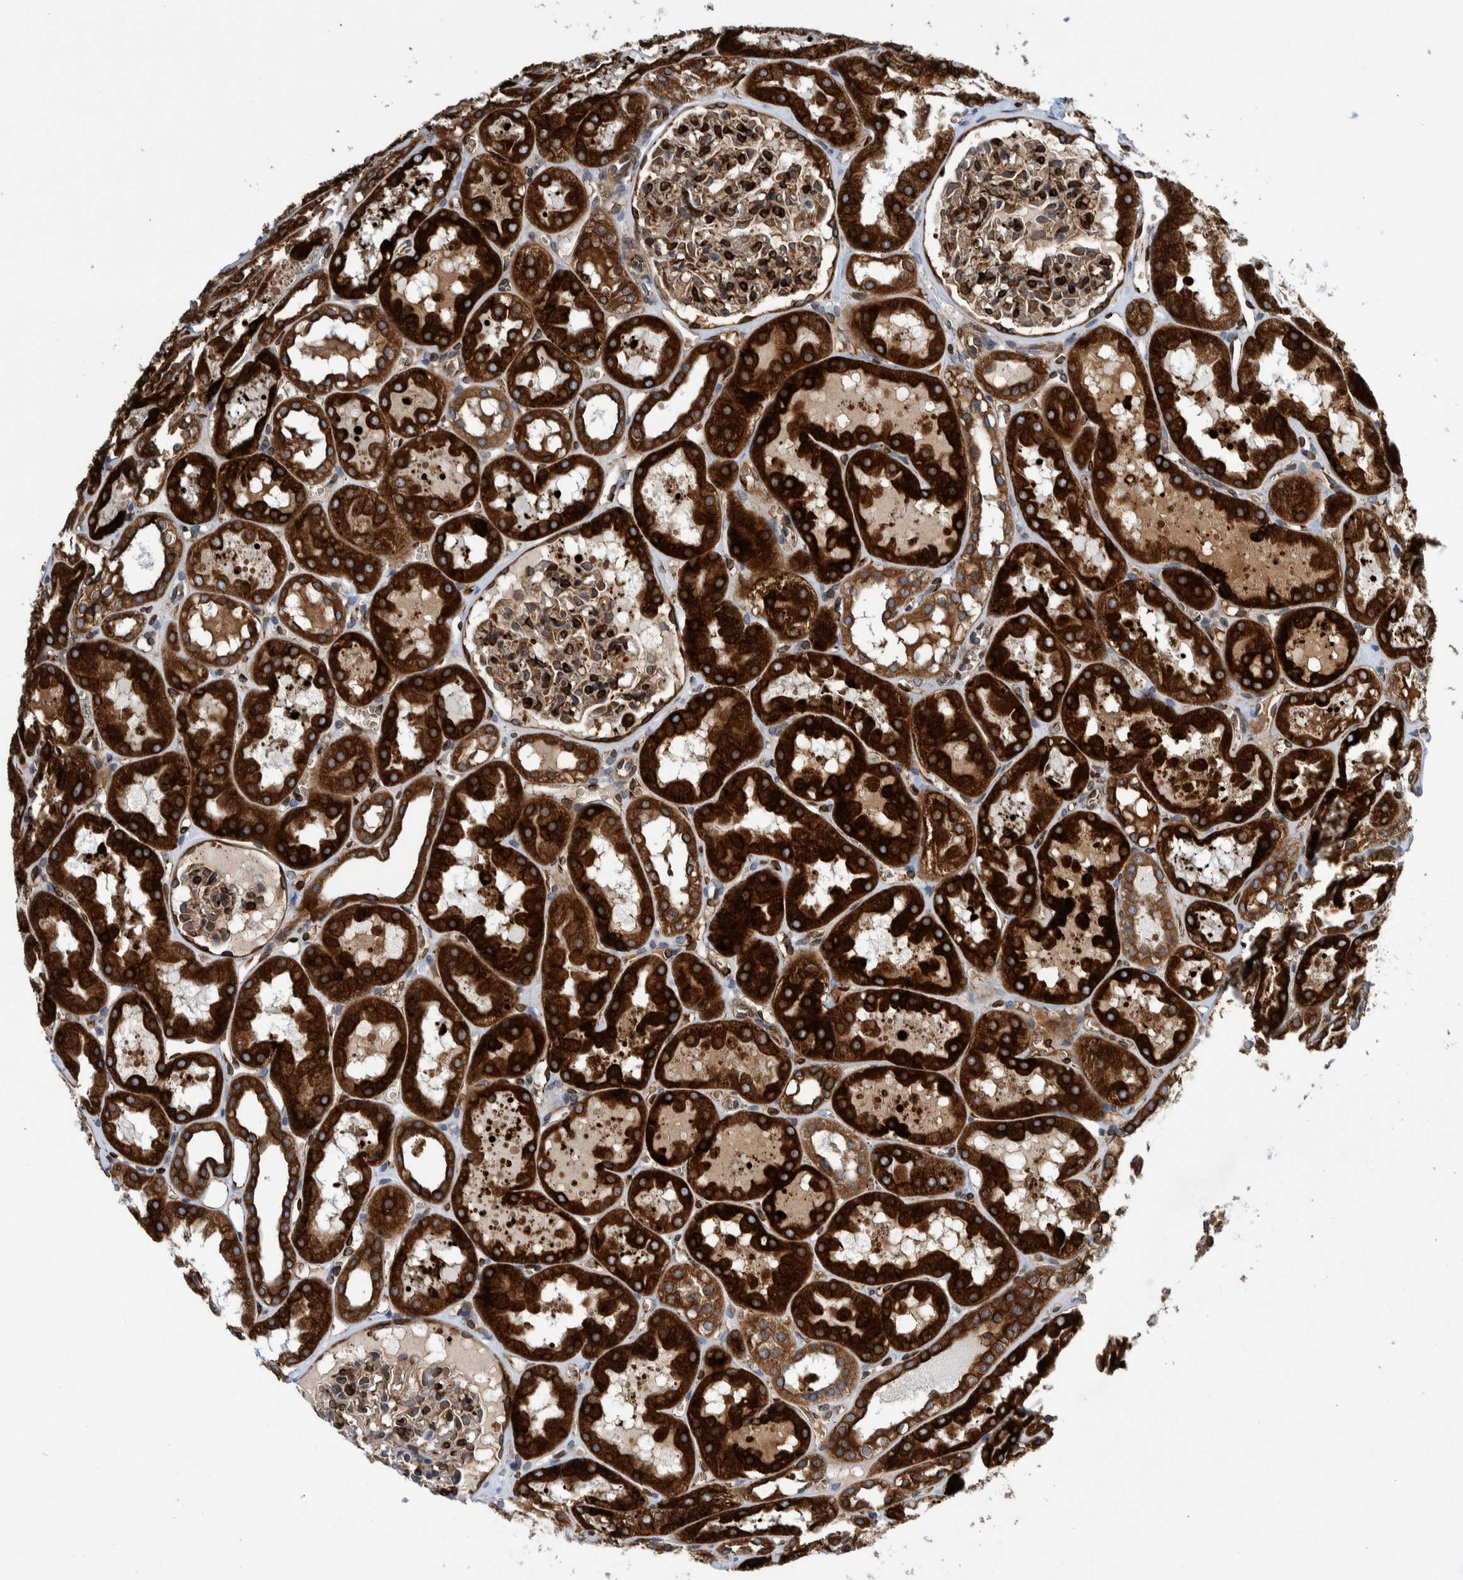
{"staining": {"intensity": "moderate", "quantity": "25%-75%", "location": "cytoplasmic/membranous"}, "tissue": "kidney", "cell_type": "Cells in glomeruli", "image_type": "normal", "snomed": [{"axis": "morphology", "description": "Normal tissue, NOS"}, {"axis": "topography", "description": "Kidney"}, {"axis": "topography", "description": "Urinary bladder"}], "caption": "An image of human kidney stained for a protein demonstrates moderate cytoplasmic/membranous brown staining in cells in glomeruli.", "gene": "THEM6", "patient": {"sex": "male", "age": 16}}